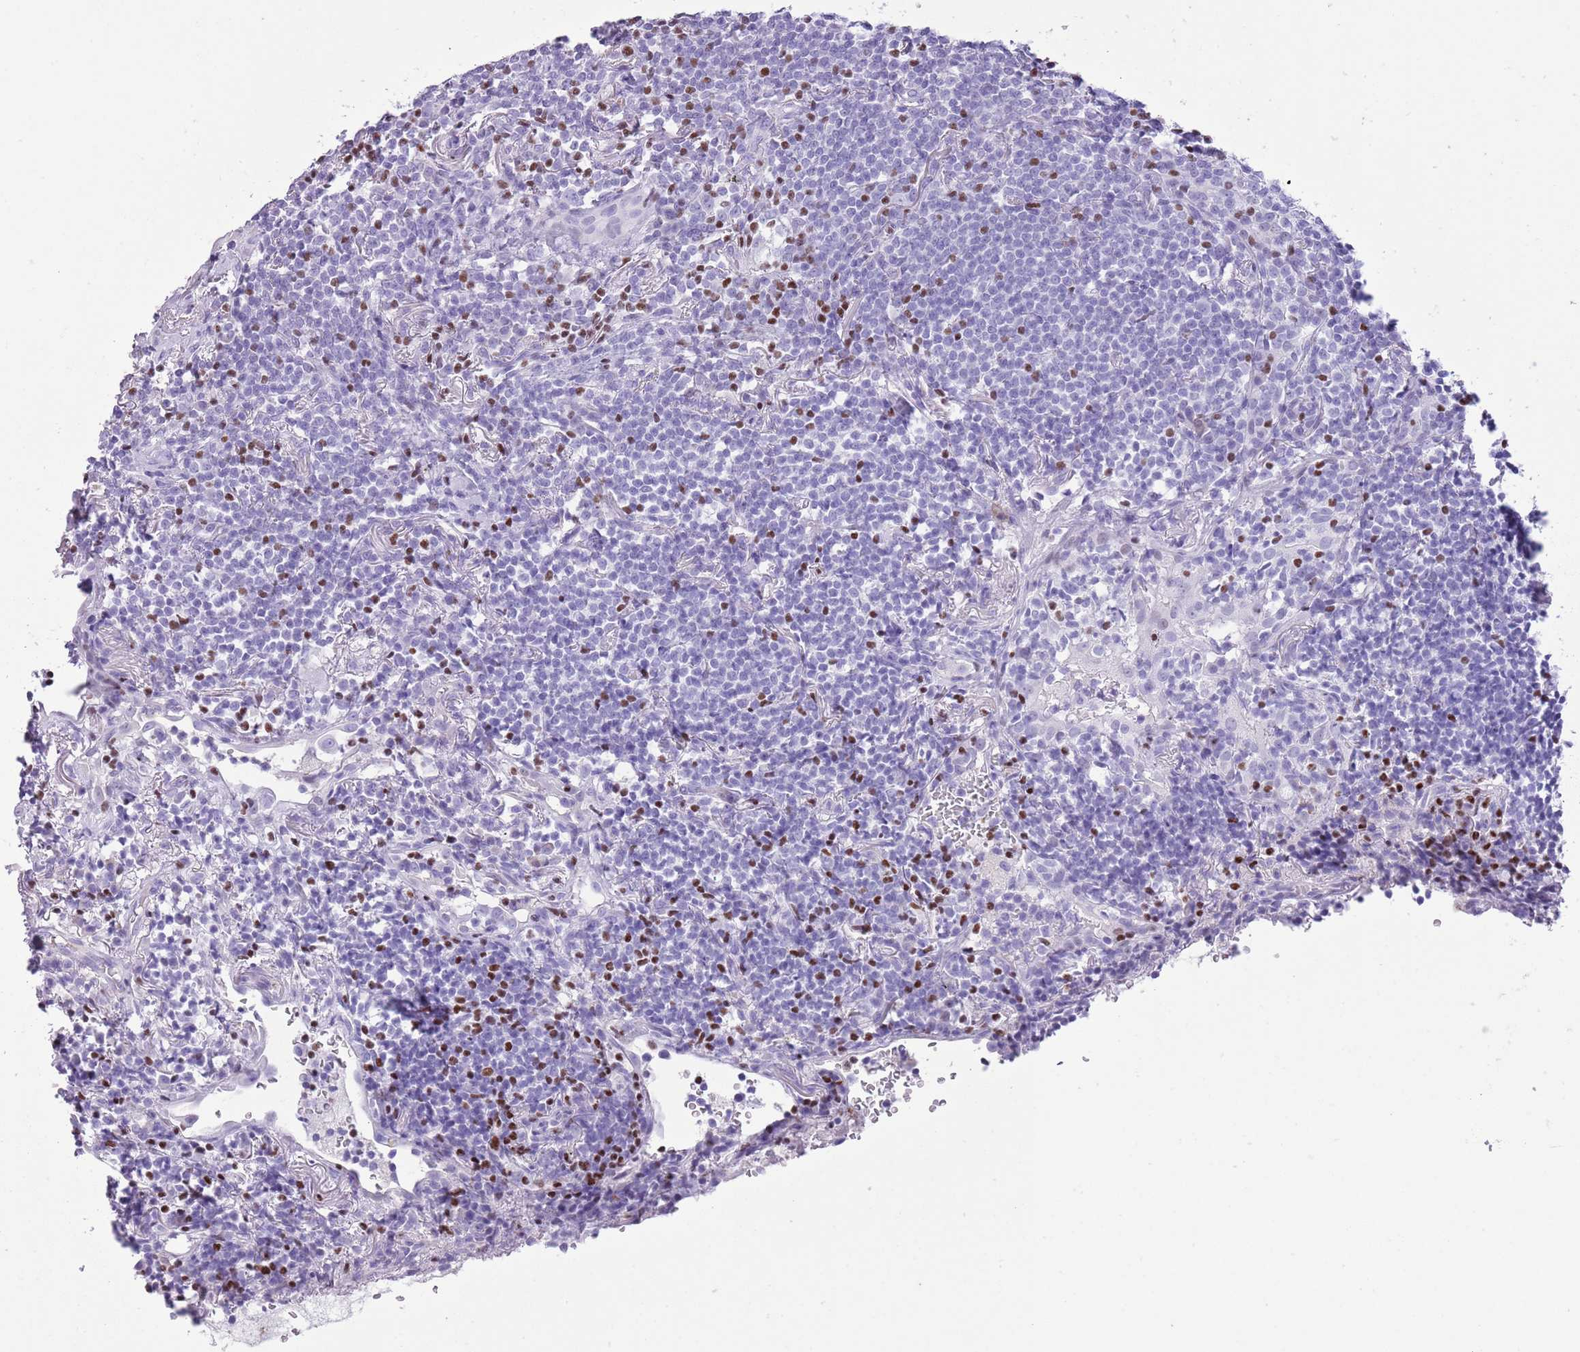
{"staining": {"intensity": "negative", "quantity": "none", "location": "none"}, "tissue": "lymphoma", "cell_type": "Tumor cells", "image_type": "cancer", "snomed": [{"axis": "morphology", "description": "Malignant lymphoma, non-Hodgkin's type, Low grade"}, {"axis": "topography", "description": "Lung"}], "caption": "Tumor cells show no significant expression in low-grade malignant lymphoma, non-Hodgkin's type. (DAB (3,3'-diaminobenzidine) immunohistochemistry (IHC) with hematoxylin counter stain).", "gene": "BCL11B", "patient": {"sex": "female", "age": 71}}